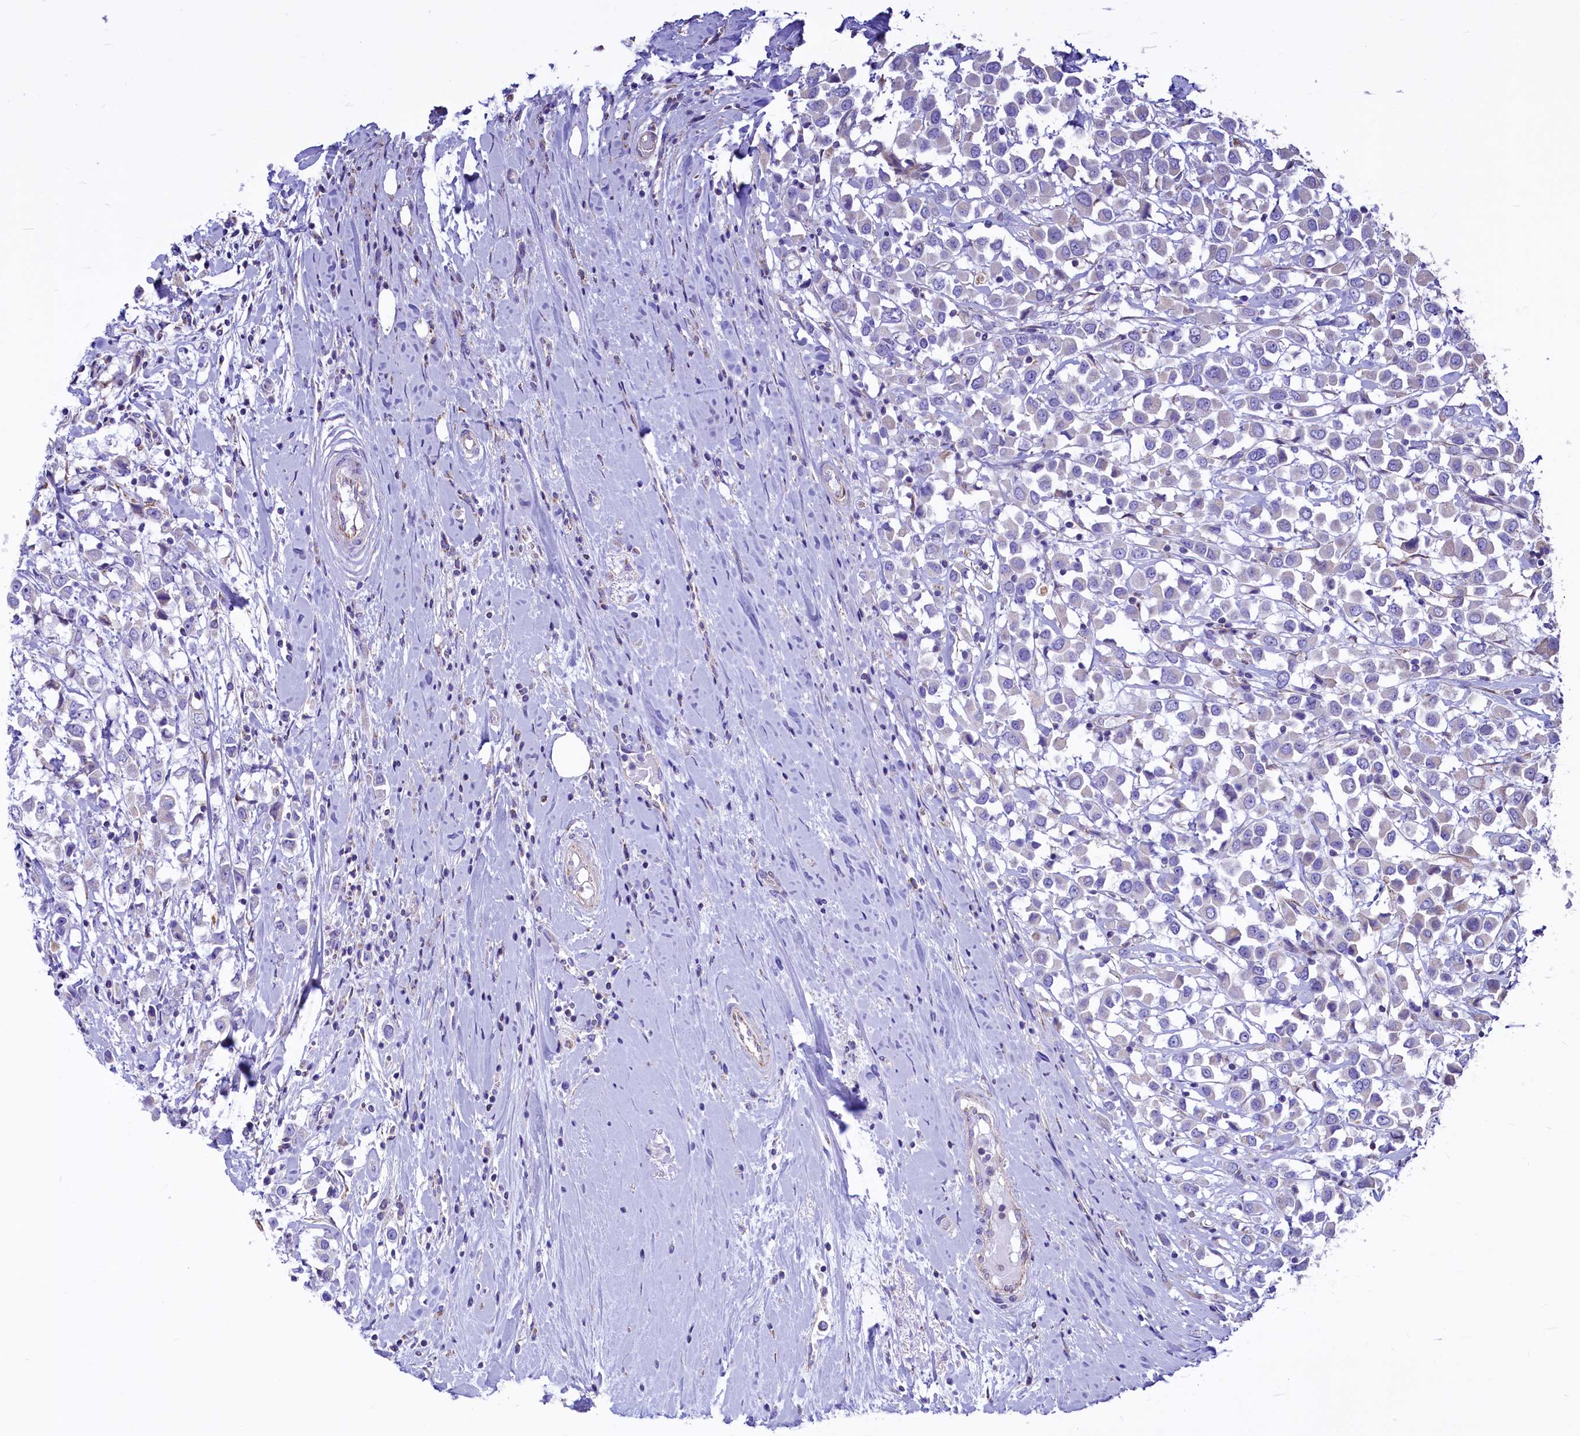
{"staining": {"intensity": "negative", "quantity": "none", "location": "none"}, "tissue": "breast cancer", "cell_type": "Tumor cells", "image_type": "cancer", "snomed": [{"axis": "morphology", "description": "Duct carcinoma"}, {"axis": "topography", "description": "Breast"}], "caption": "This is an immunohistochemistry (IHC) image of breast cancer (infiltrating ductal carcinoma). There is no expression in tumor cells.", "gene": "VWCE", "patient": {"sex": "female", "age": 61}}